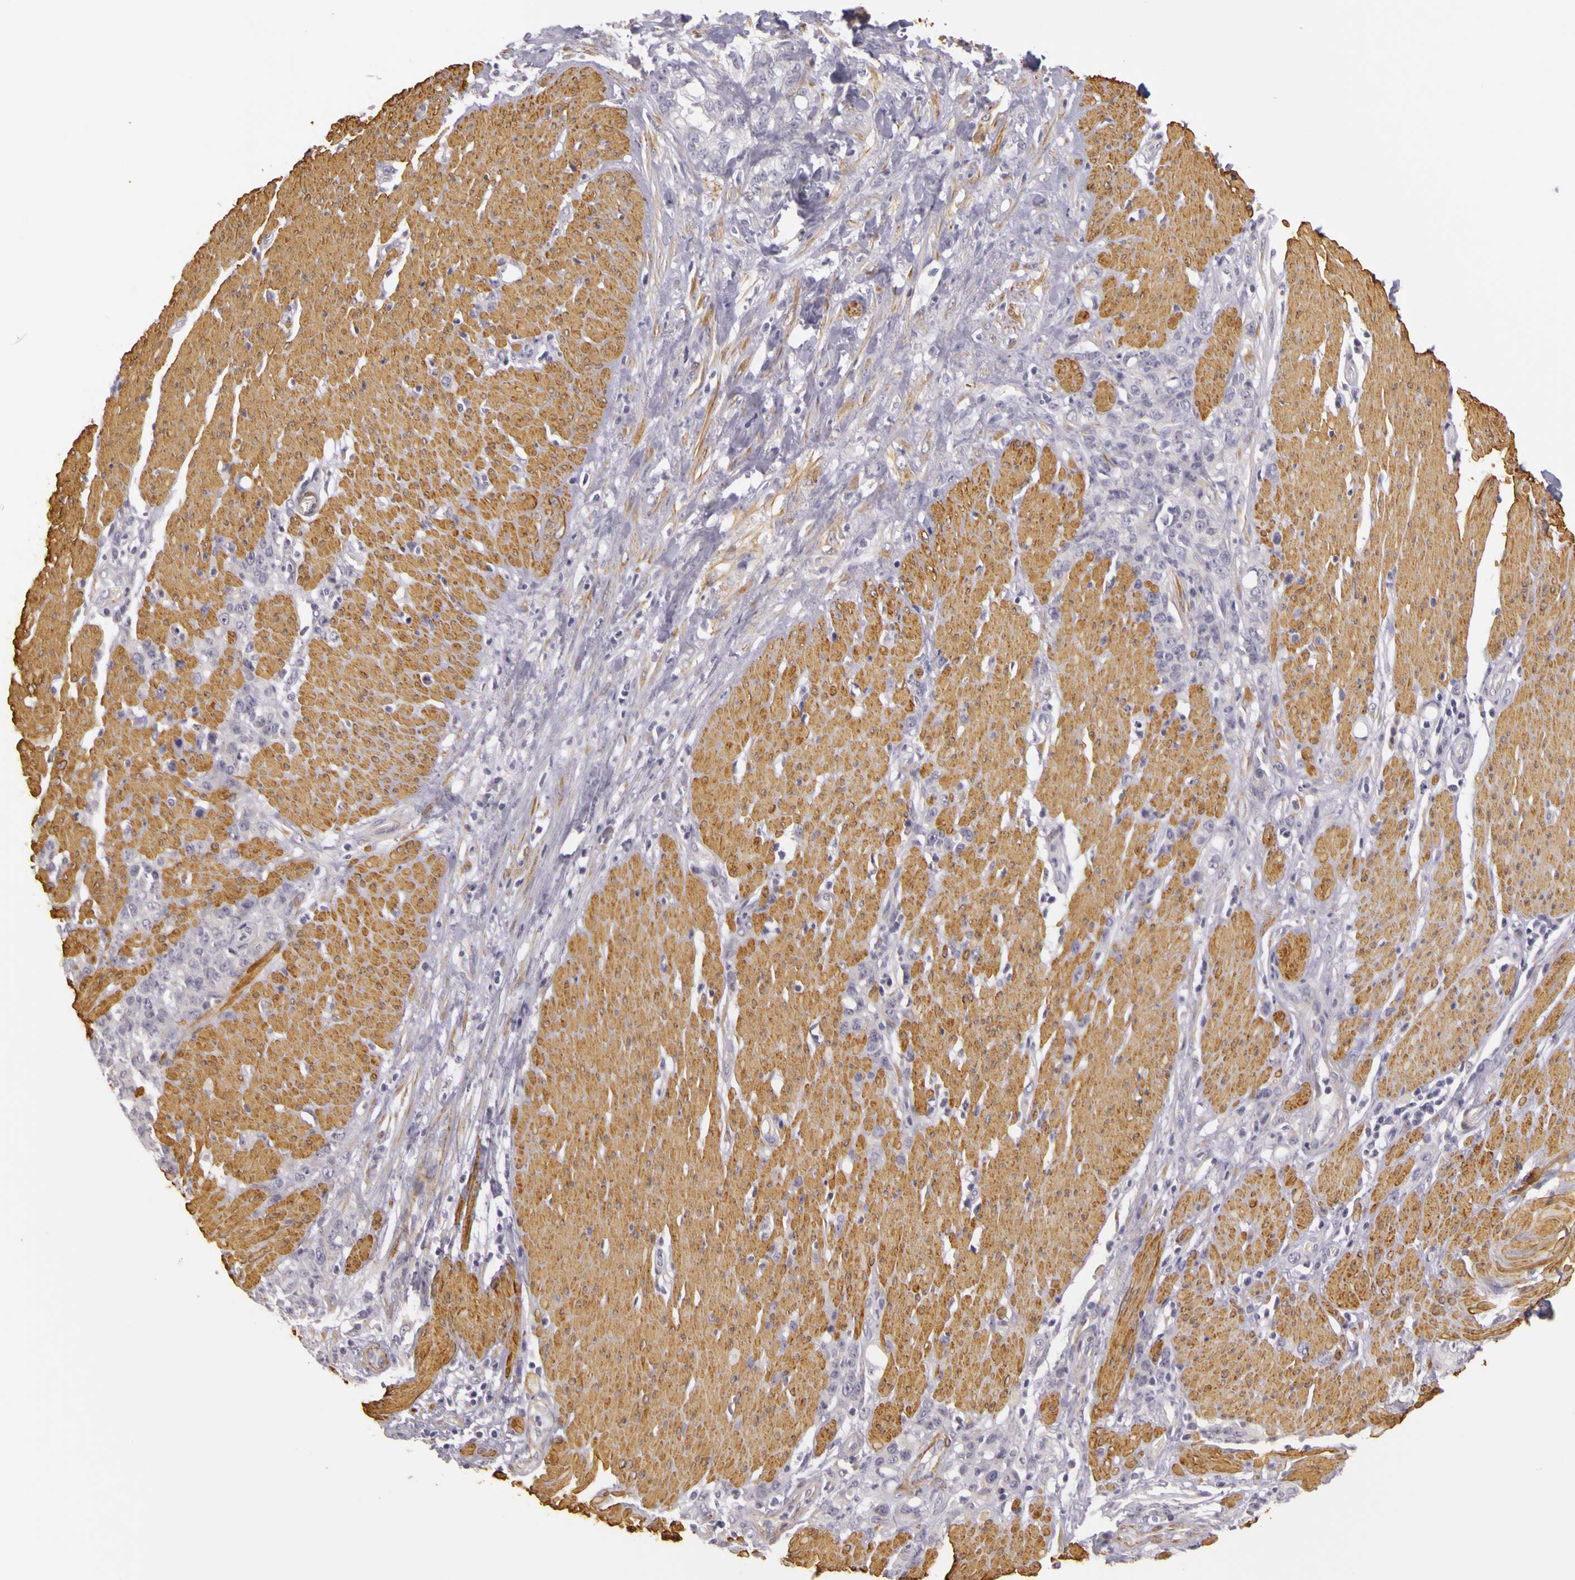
{"staining": {"intensity": "negative", "quantity": "none", "location": "none"}, "tissue": "stomach cancer", "cell_type": "Tumor cells", "image_type": "cancer", "snomed": [{"axis": "morphology", "description": "Adenocarcinoma, NOS"}, {"axis": "topography", "description": "Stomach, lower"}], "caption": "This histopathology image is of stomach adenocarcinoma stained with IHC to label a protein in brown with the nuclei are counter-stained blue. There is no expression in tumor cells.", "gene": "CNTN2", "patient": {"sex": "male", "age": 88}}